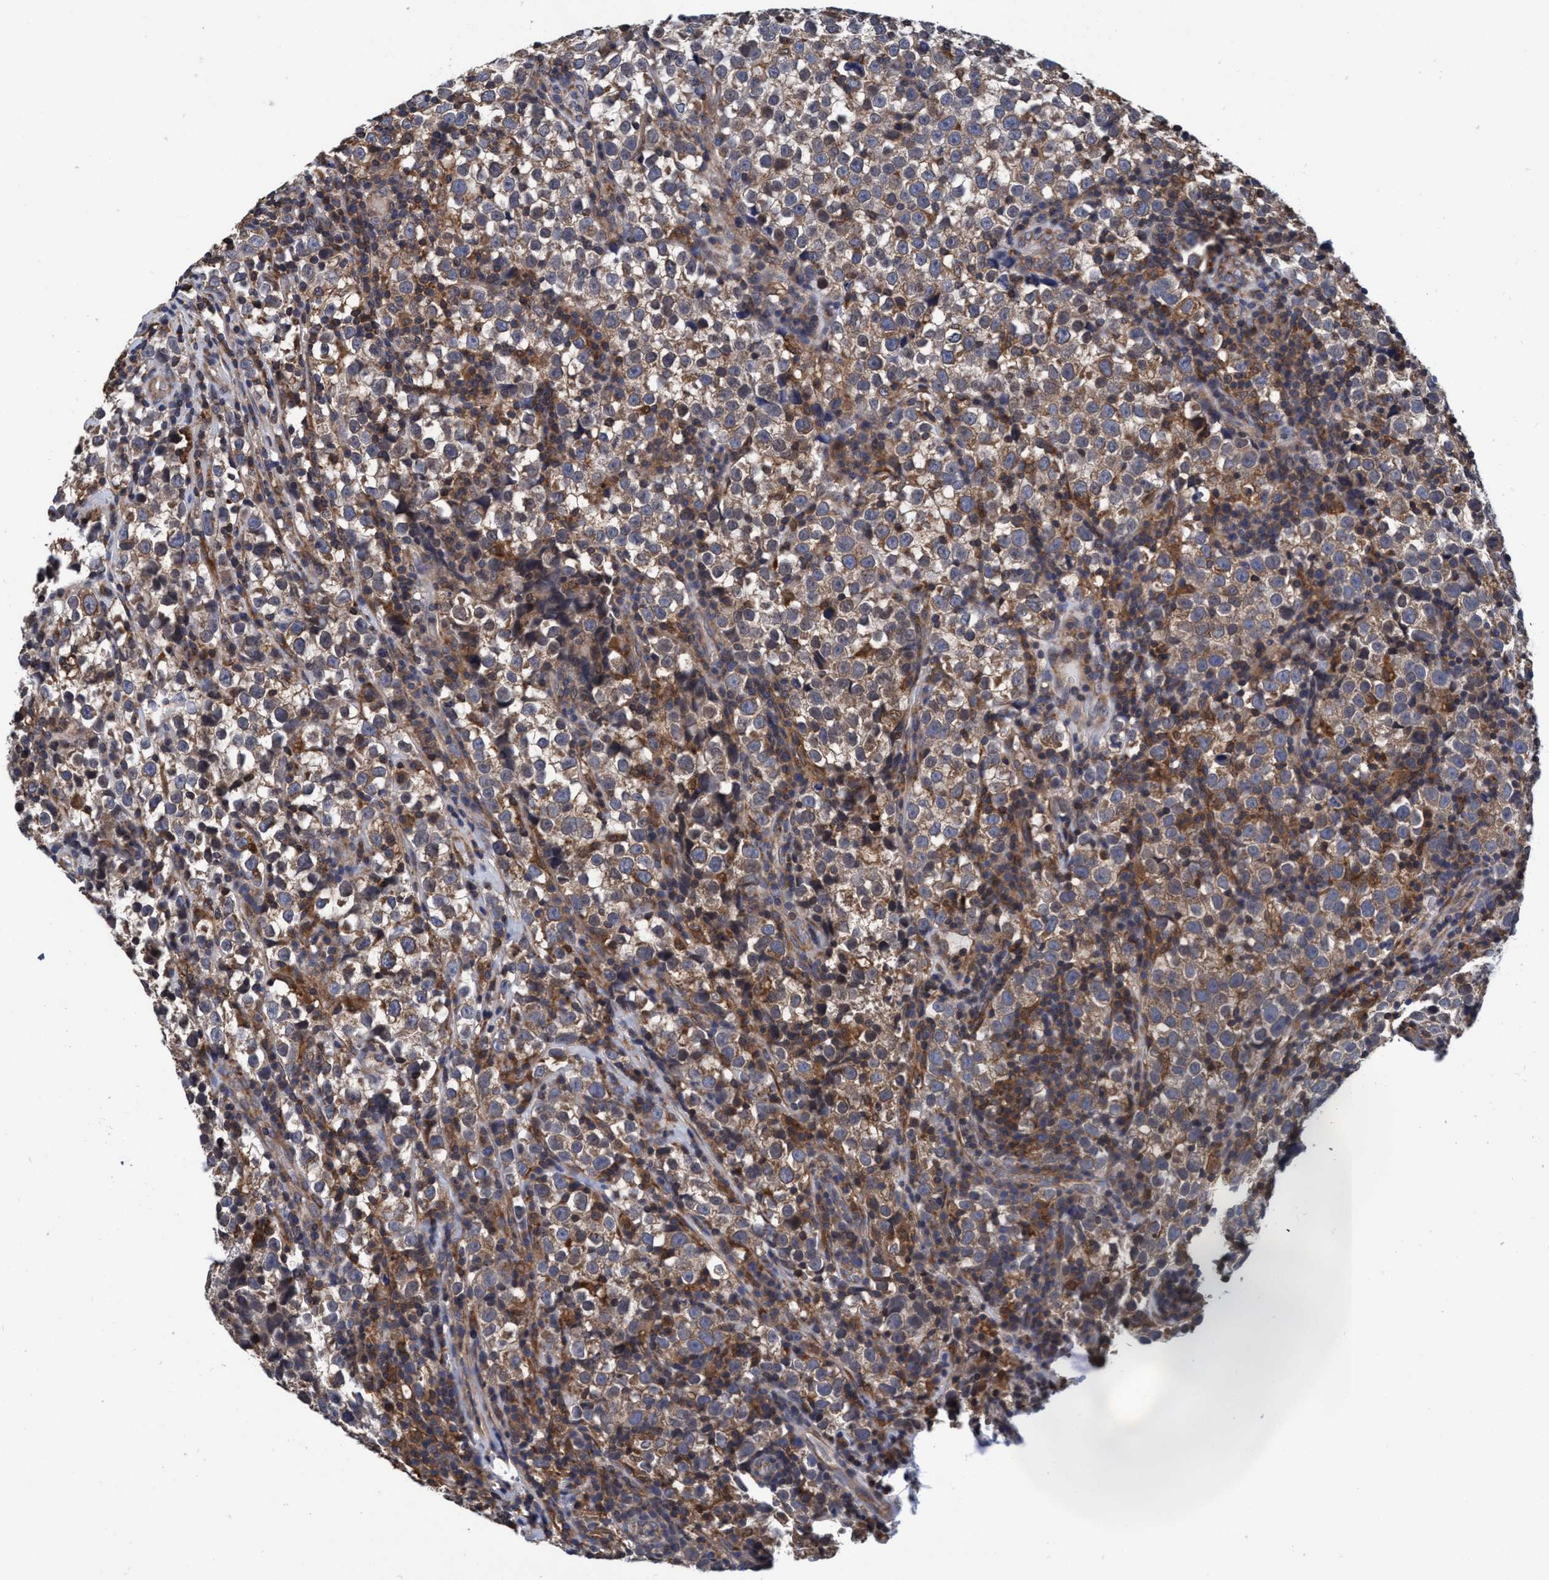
{"staining": {"intensity": "moderate", "quantity": ">75%", "location": "cytoplasmic/membranous"}, "tissue": "testis cancer", "cell_type": "Tumor cells", "image_type": "cancer", "snomed": [{"axis": "morphology", "description": "Normal tissue, NOS"}, {"axis": "morphology", "description": "Seminoma, NOS"}, {"axis": "topography", "description": "Testis"}], "caption": "Seminoma (testis) tissue shows moderate cytoplasmic/membranous staining in about >75% of tumor cells", "gene": "CALCOCO2", "patient": {"sex": "male", "age": 43}}